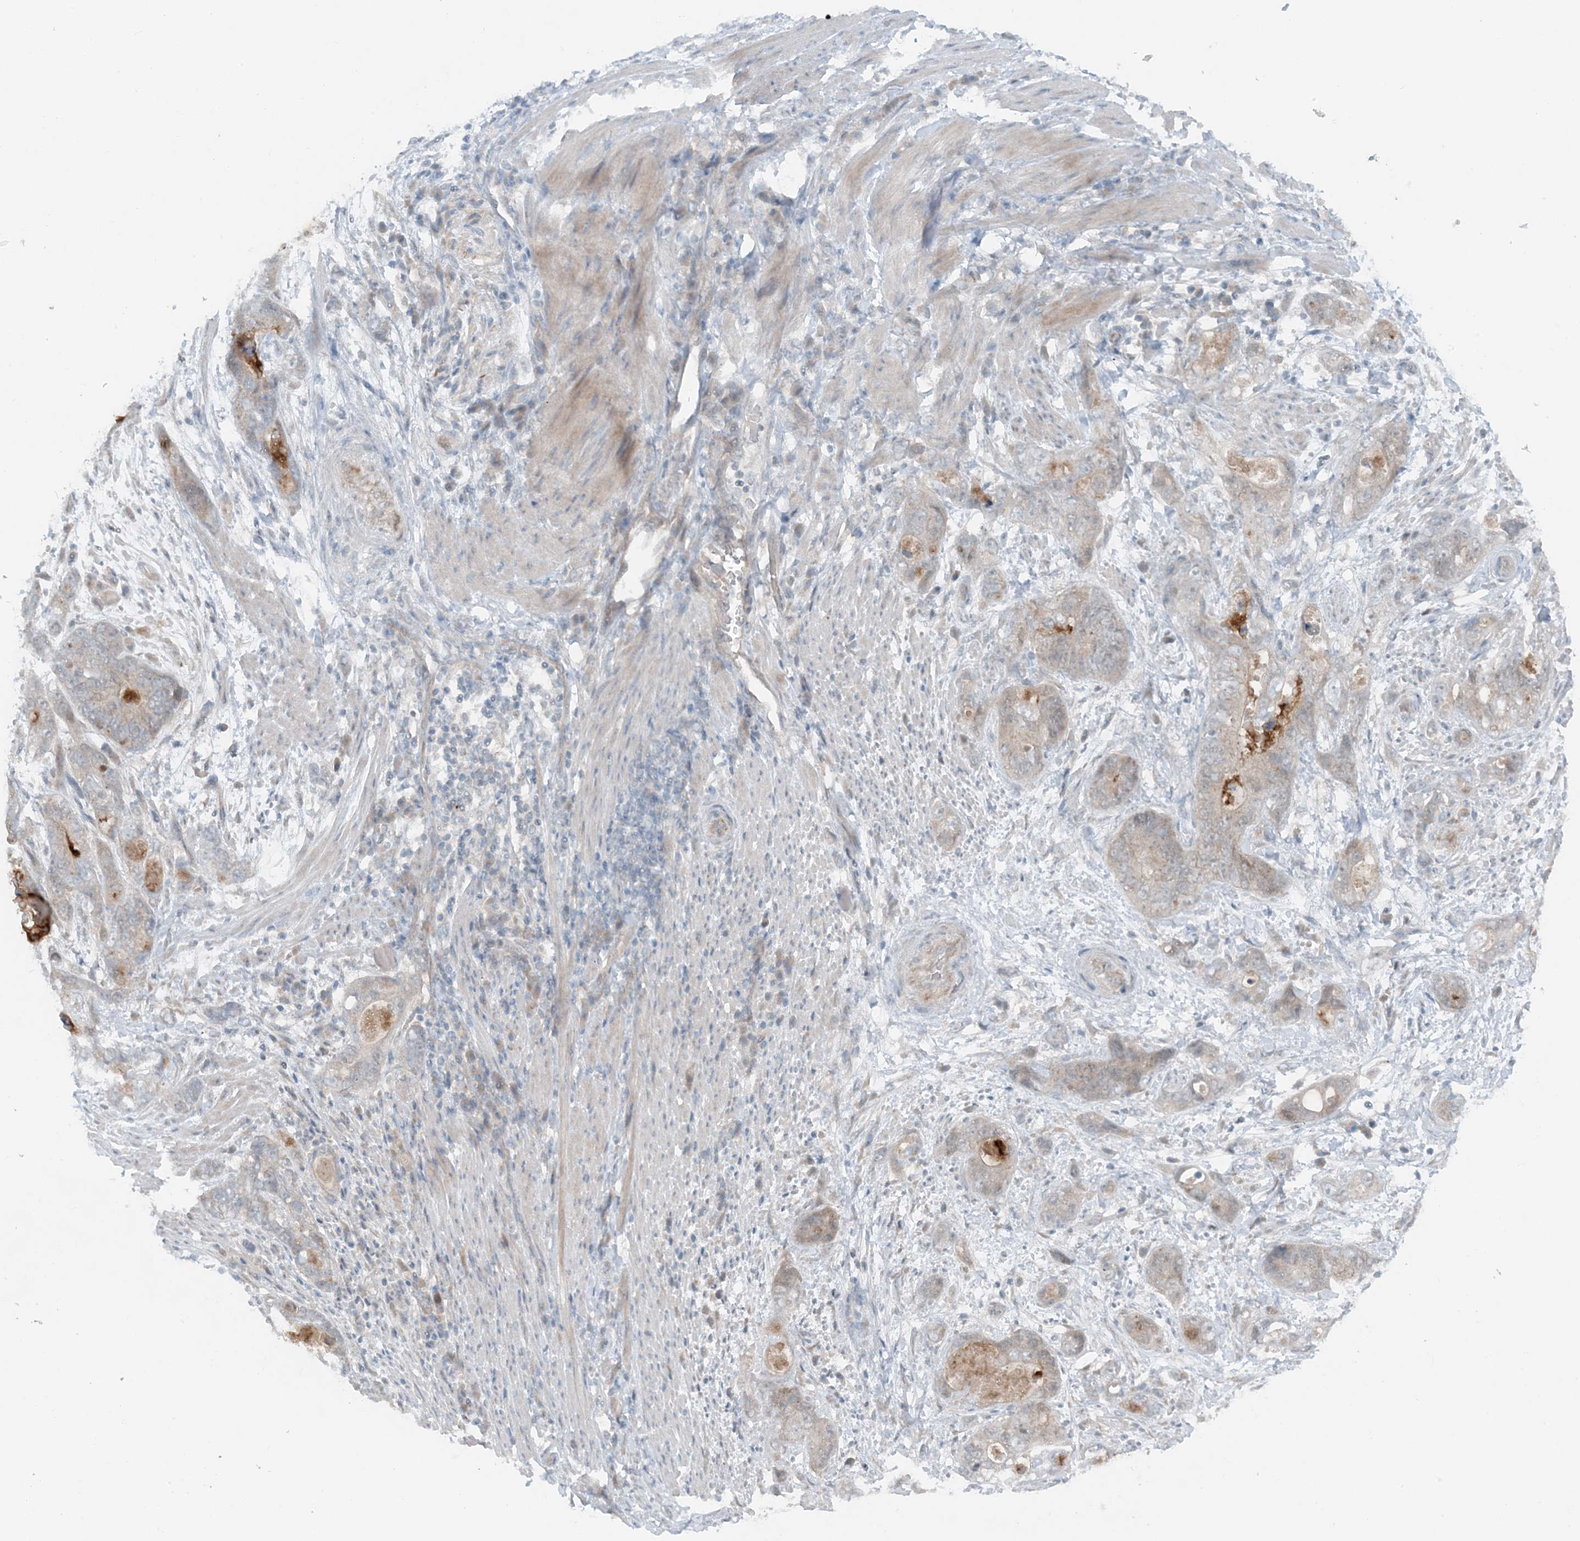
{"staining": {"intensity": "weak", "quantity": "<25%", "location": "cytoplasmic/membranous"}, "tissue": "stomach cancer", "cell_type": "Tumor cells", "image_type": "cancer", "snomed": [{"axis": "morphology", "description": "Adenocarcinoma, NOS"}, {"axis": "topography", "description": "Stomach"}], "caption": "IHC histopathology image of neoplastic tissue: human adenocarcinoma (stomach) stained with DAB (3,3'-diaminobenzidine) shows no significant protein positivity in tumor cells.", "gene": "MITD1", "patient": {"sex": "female", "age": 89}}